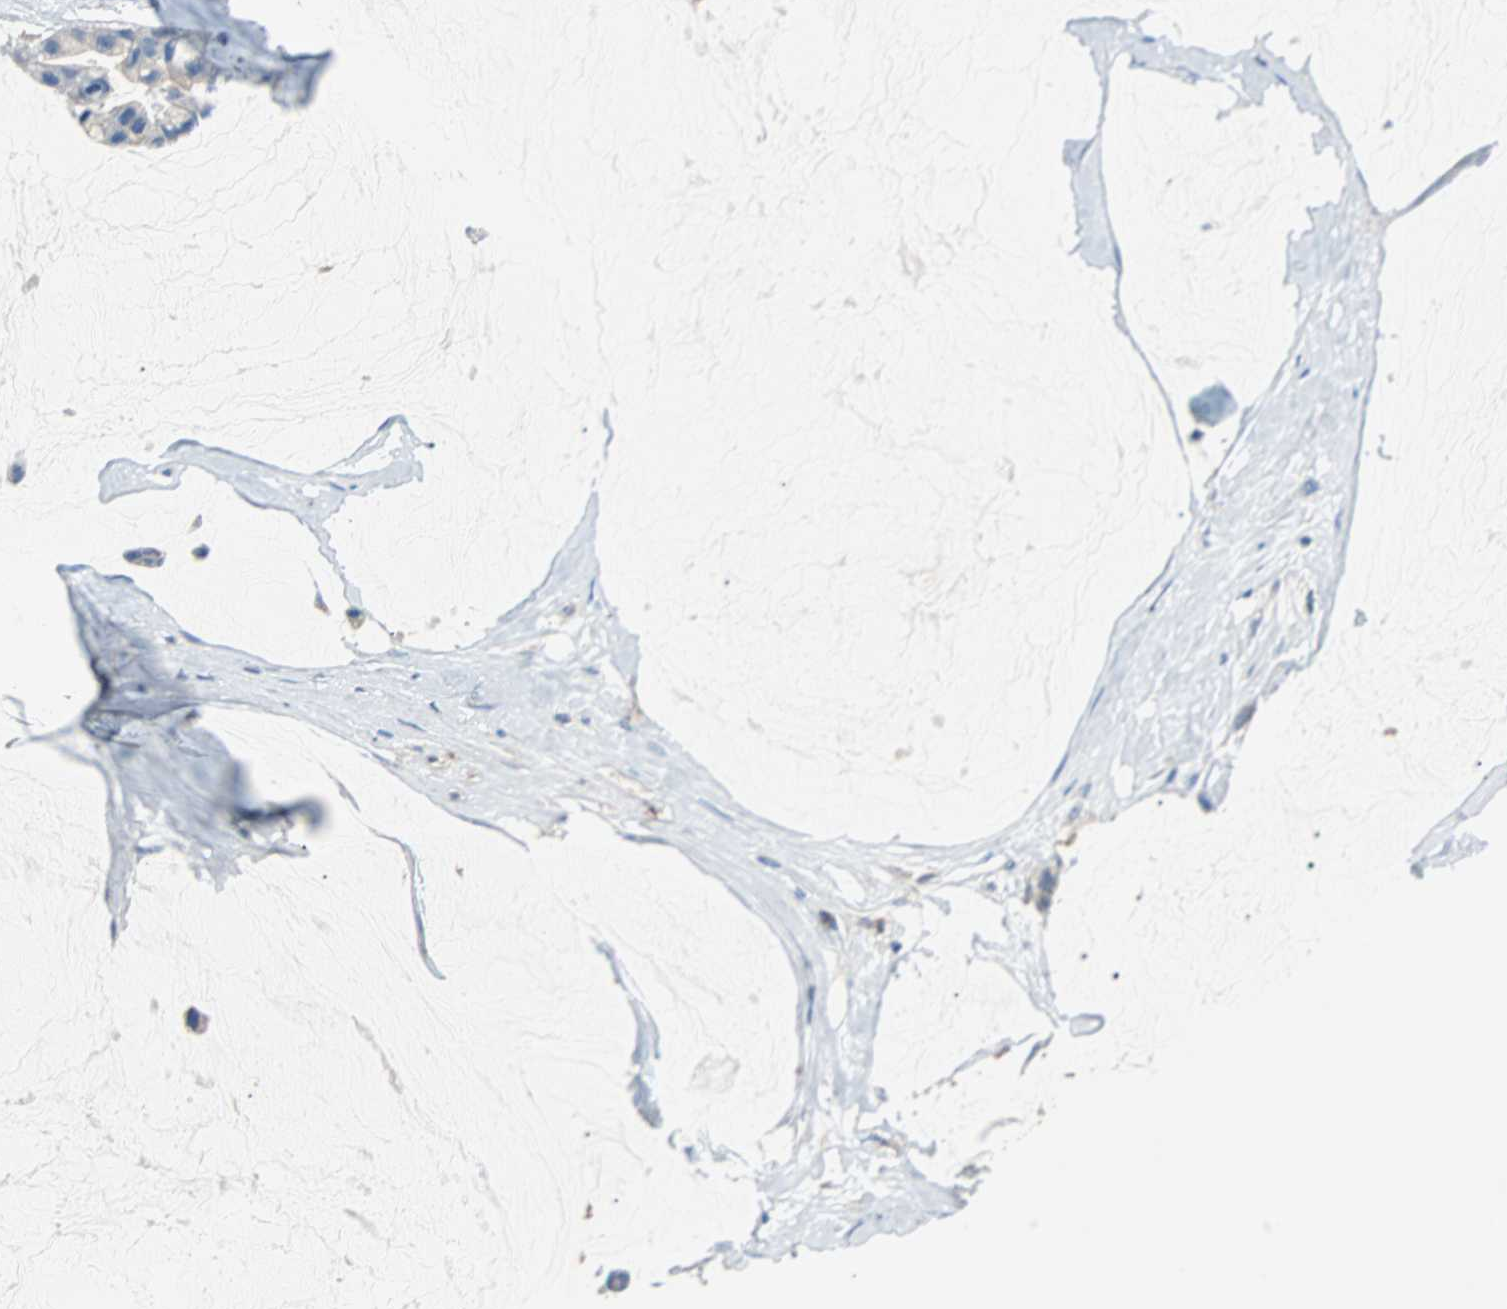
{"staining": {"intensity": "negative", "quantity": "none", "location": "none"}, "tissue": "ovarian cancer", "cell_type": "Tumor cells", "image_type": "cancer", "snomed": [{"axis": "morphology", "description": "Cystadenocarcinoma, mucinous, NOS"}, {"axis": "topography", "description": "Ovary"}], "caption": "Protein analysis of ovarian cancer (mucinous cystadenocarcinoma) exhibits no significant expression in tumor cells.", "gene": "TSC22D4", "patient": {"sex": "female", "age": 39}}